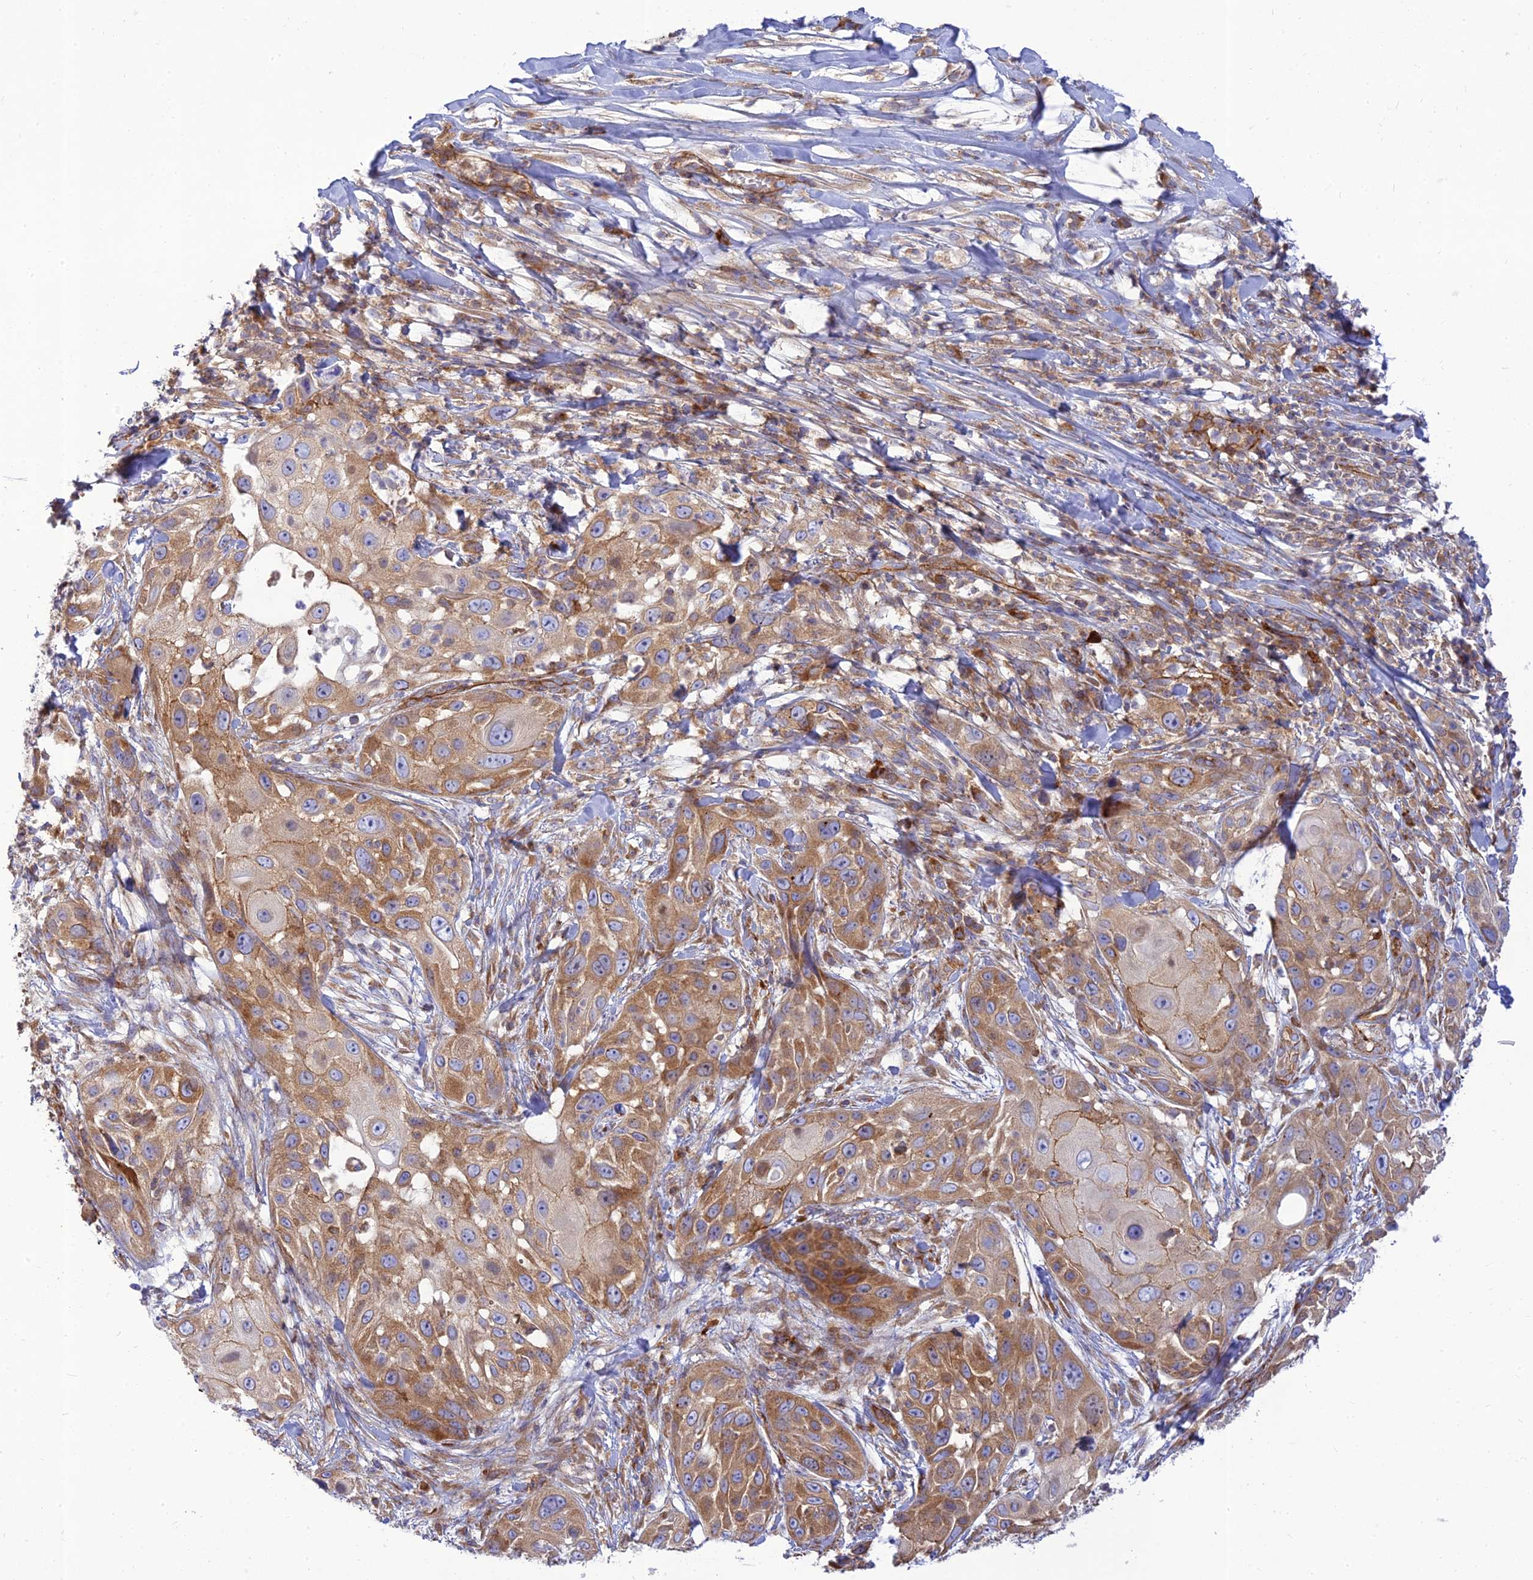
{"staining": {"intensity": "moderate", "quantity": ">75%", "location": "cytoplasmic/membranous"}, "tissue": "skin cancer", "cell_type": "Tumor cells", "image_type": "cancer", "snomed": [{"axis": "morphology", "description": "Squamous cell carcinoma, NOS"}, {"axis": "topography", "description": "Skin"}], "caption": "Immunohistochemical staining of skin cancer demonstrates medium levels of moderate cytoplasmic/membranous staining in about >75% of tumor cells.", "gene": "PIMREG", "patient": {"sex": "female", "age": 44}}